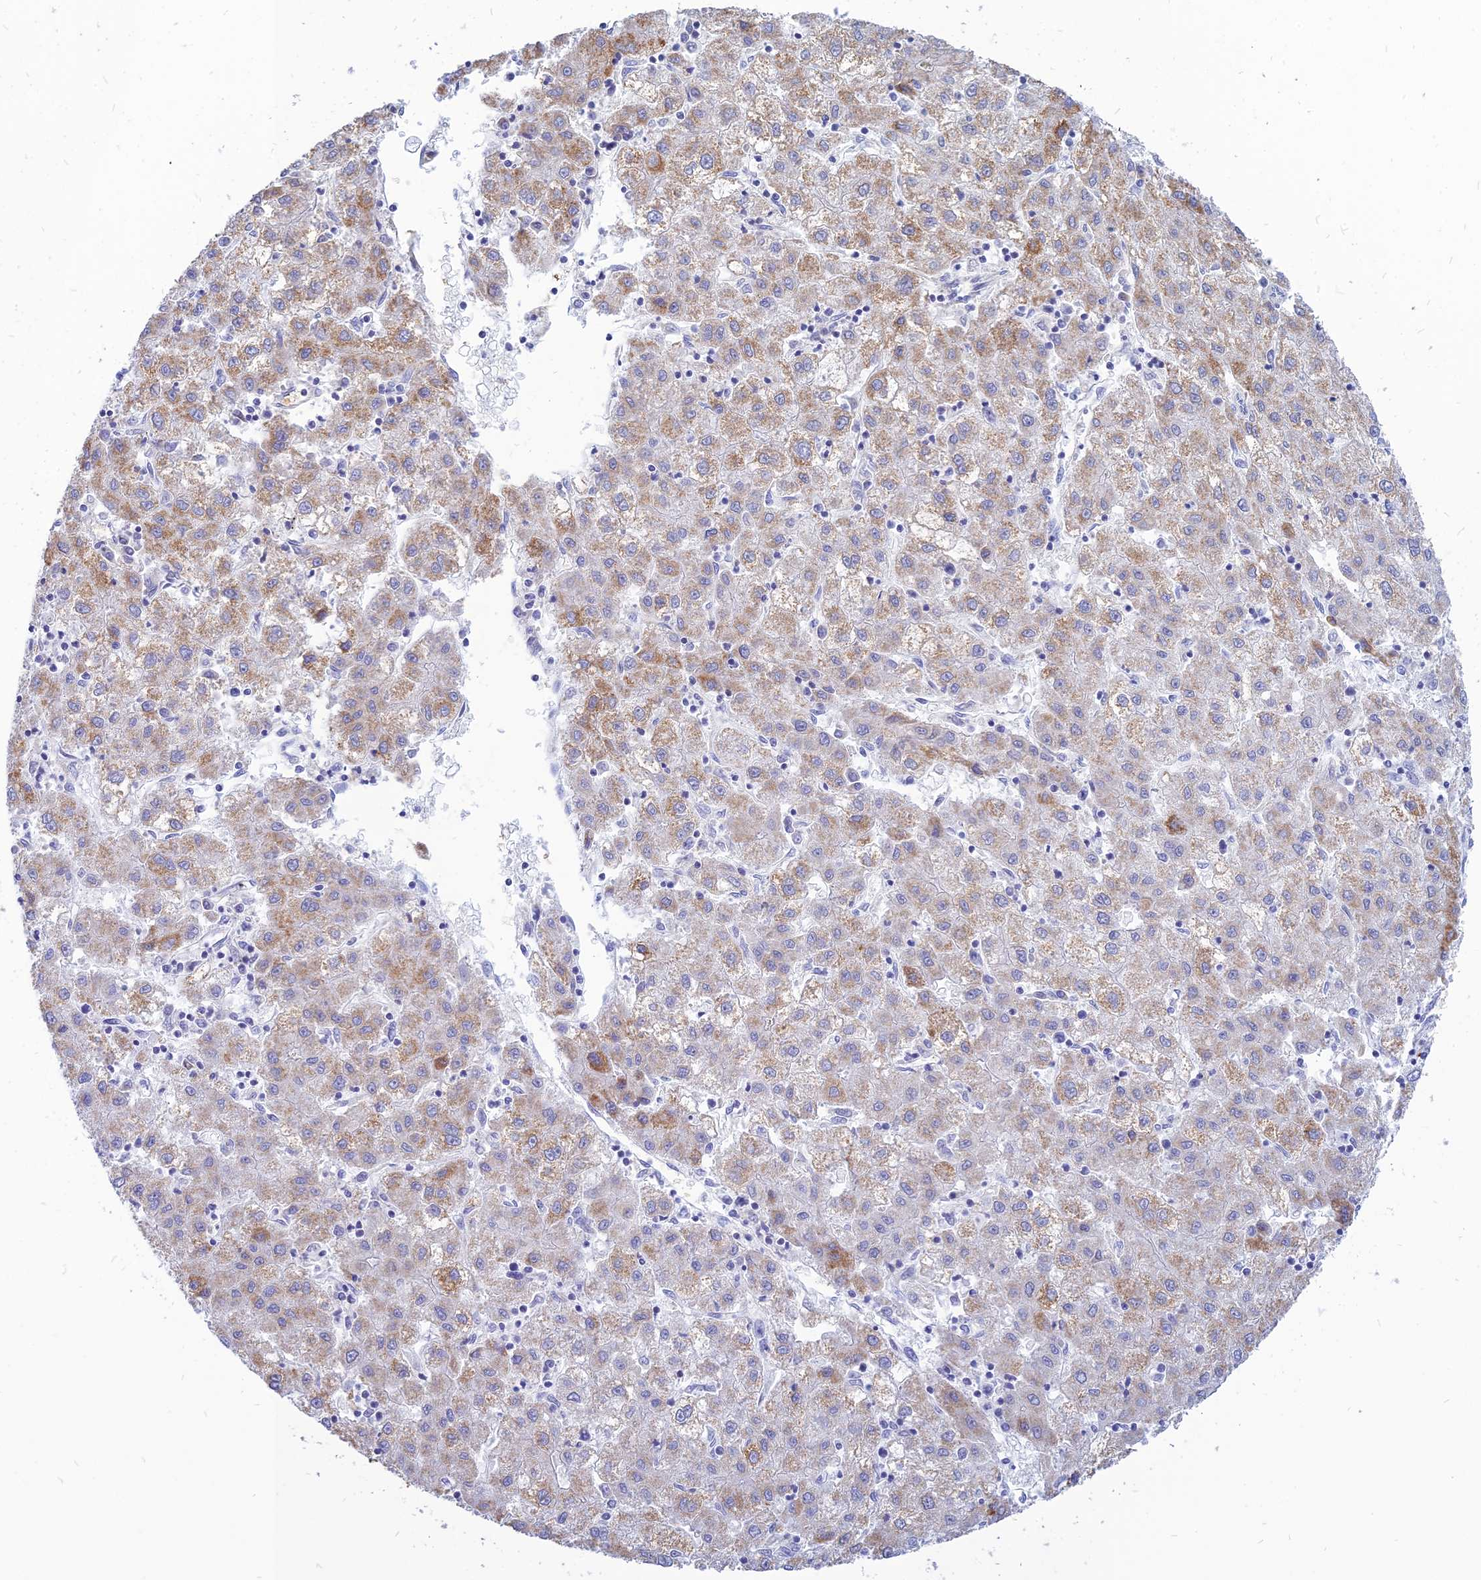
{"staining": {"intensity": "moderate", "quantity": ">75%", "location": "cytoplasmic/membranous"}, "tissue": "liver cancer", "cell_type": "Tumor cells", "image_type": "cancer", "snomed": [{"axis": "morphology", "description": "Carcinoma, Hepatocellular, NOS"}, {"axis": "topography", "description": "Liver"}], "caption": "IHC micrograph of human liver hepatocellular carcinoma stained for a protein (brown), which reveals medium levels of moderate cytoplasmic/membranous expression in about >75% of tumor cells.", "gene": "HHAT", "patient": {"sex": "male", "age": 72}}